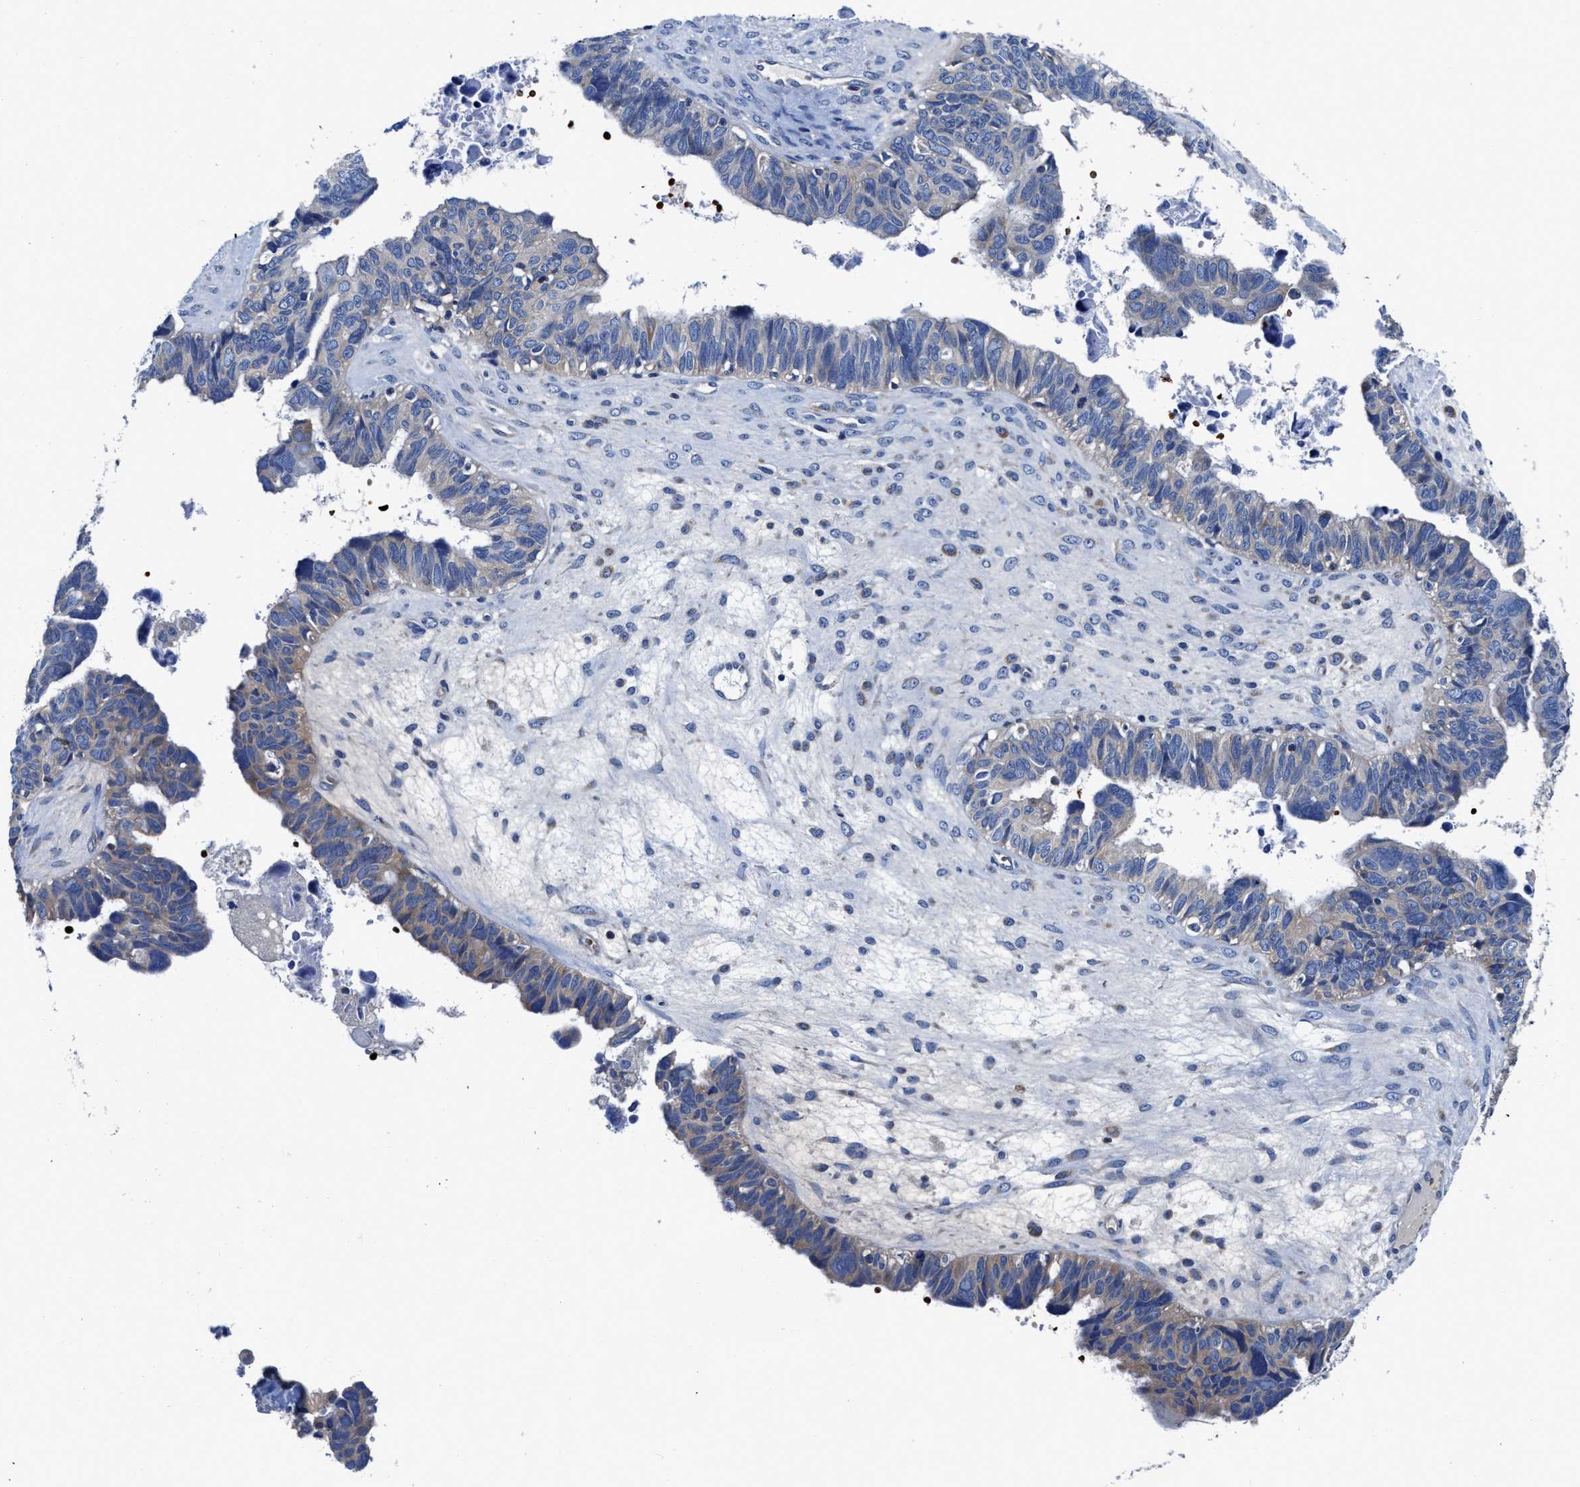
{"staining": {"intensity": "weak", "quantity": "<25%", "location": "cytoplasmic/membranous"}, "tissue": "ovarian cancer", "cell_type": "Tumor cells", "image_type": "cancer", "snomed": [{"axis": "morphology", "description": "Cystadenocarcinoma, serous, NOS"}, {"axis": "topography", "description": "Ovary"}], "caption": "The IHC micrograph has no significant expression in tumor cells of ovarian cancer (serous cystadenocarcinoma) tissue.", "gene": "PHLPP1", "patient": {"sex": "female", "age": 79}}